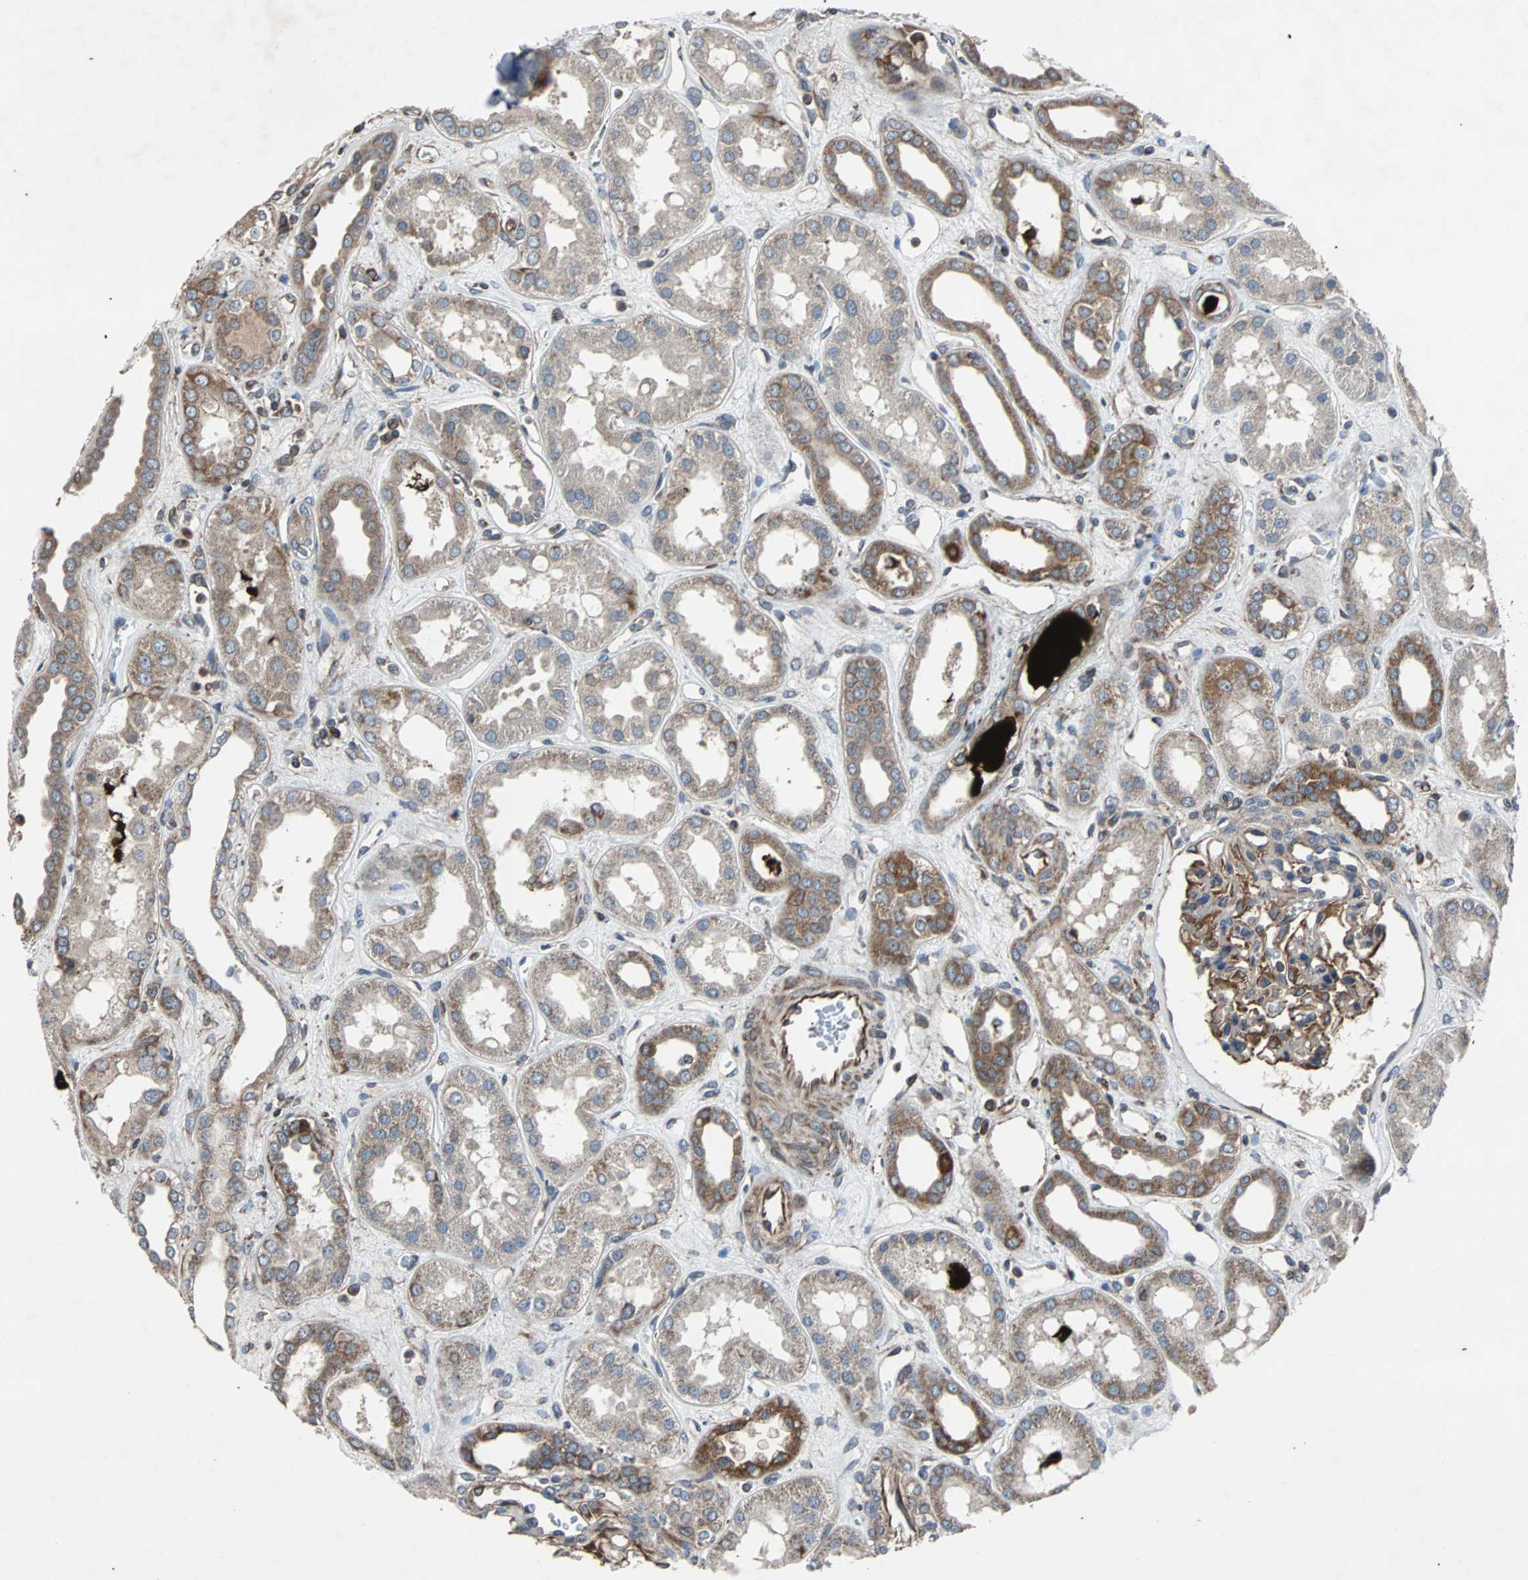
{"staining": {"intensity": "moderate", "quantity": ">75%", "location": "cytoplasmic/membranous"}, "tissue": "kidney", "cell_type": "Cells in glomeruli", "image_type": "normal", "snomed": [{"axis": "morphology", "description": "Normal tissue, NOS"}, {"axis": "topography", "description": "Kidney"}], "caption": "The histopathology image reveals immunohistochemical staining of unremarkable kidney. There is moderate cytoplasmic/membranous positivity is seen in about >75% of cells in glomeruli.", "gene": "ACTR3", "patient": {"sex": "male", "age": 59}}